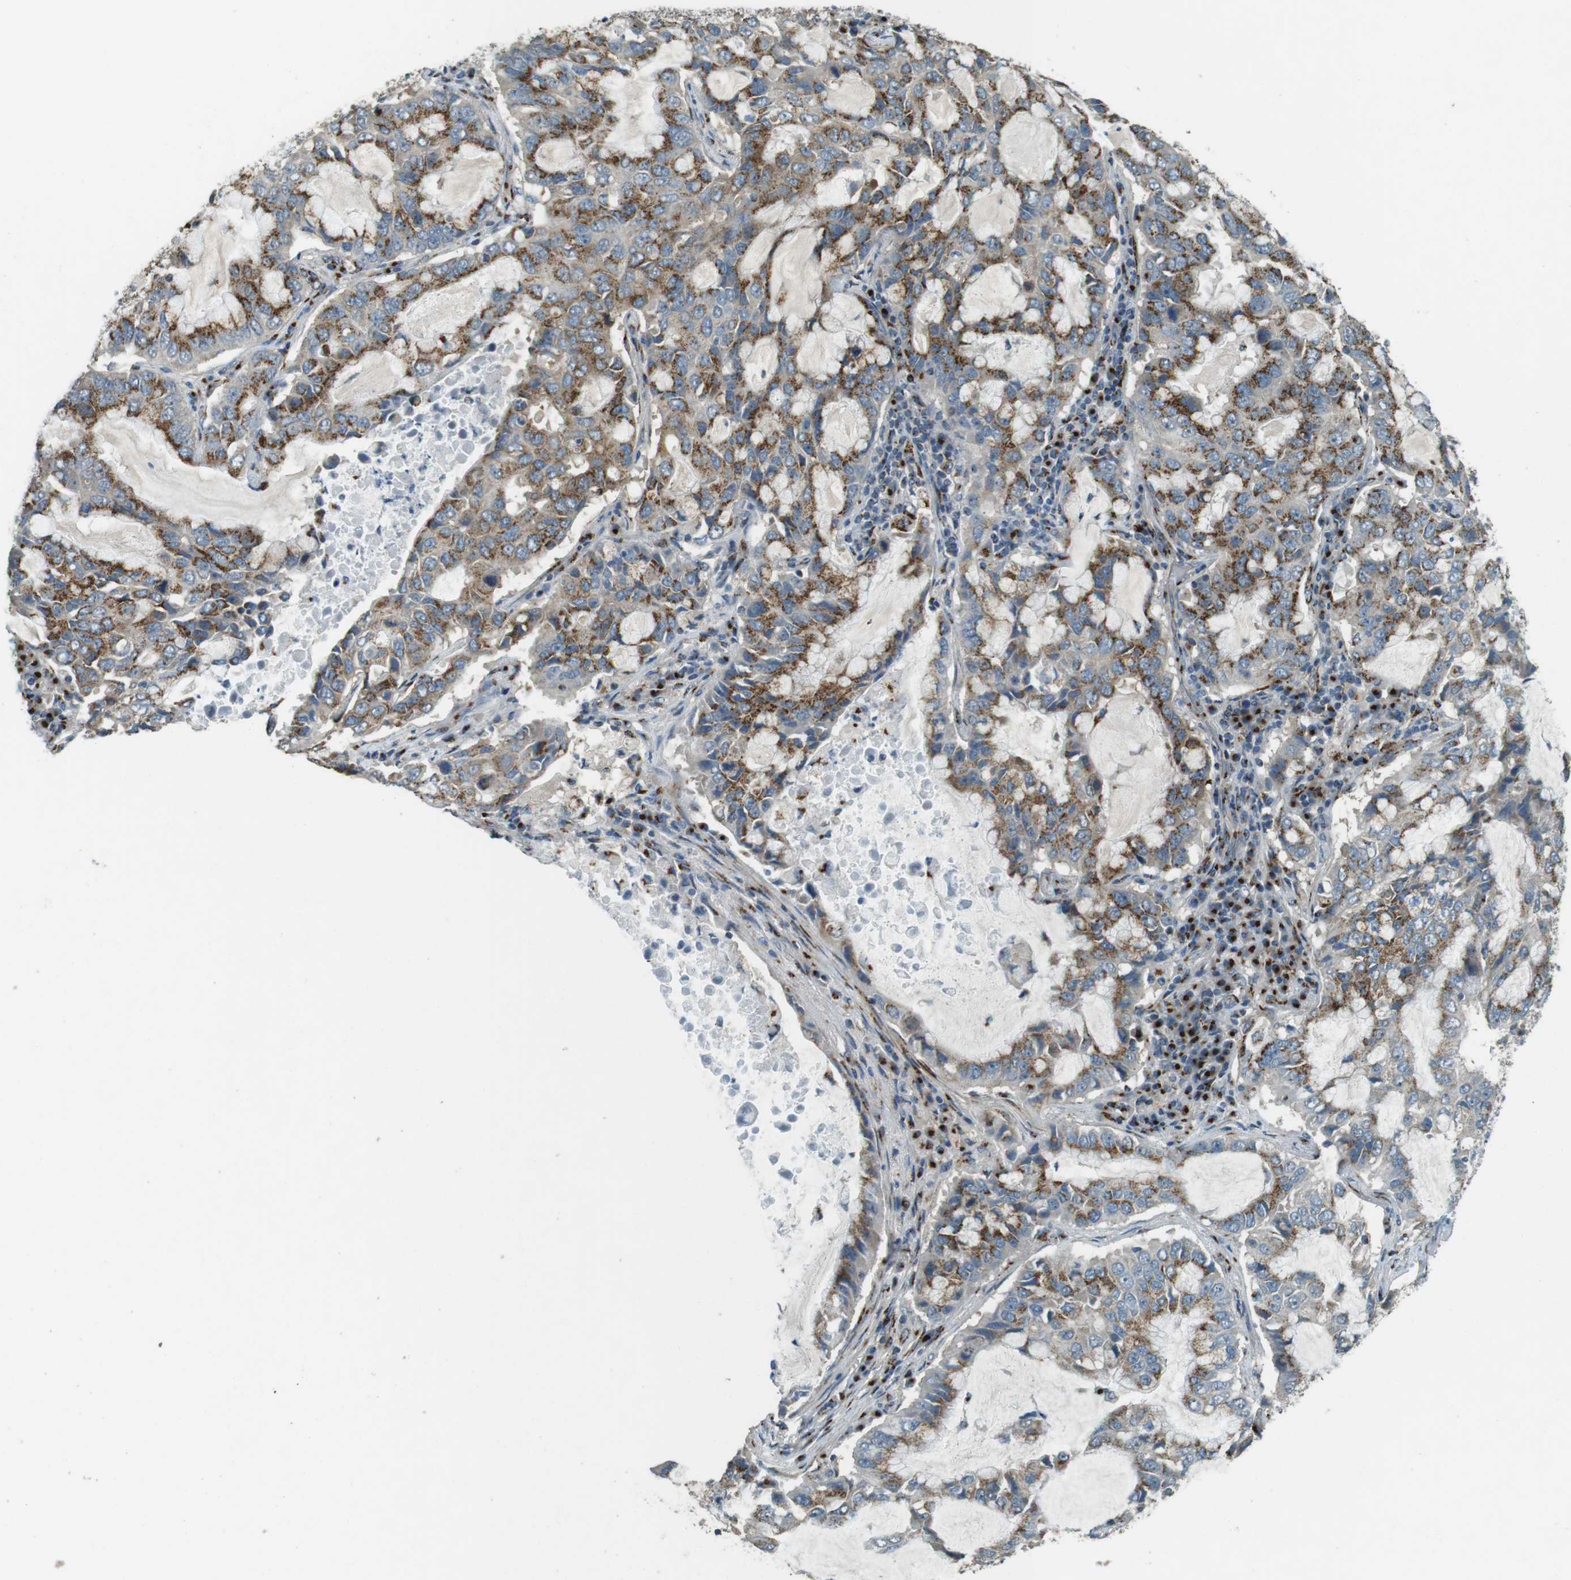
{"staining": {"intensity": "moderate", "quantity": ">75%", "location": "cytoplasmic/membranous"}, "tissue": "lung cancer", "cell_type": "Tumor cells", "image_type": "cancer", "snomed": [{"axis": "morphology", "description": "Adenocarcinoma, NOS"}, {"axis": "topography", "description": "Lung"}], "caption": "This histopathology image demonstrates immunohistochemistry staining of lung cancer, with medium moderate cytoplasmic/membranous positivity in approximately >75% of tumor cells.", "gene": "TMEM115", "patient": {"sex": "male", "age": 64}}